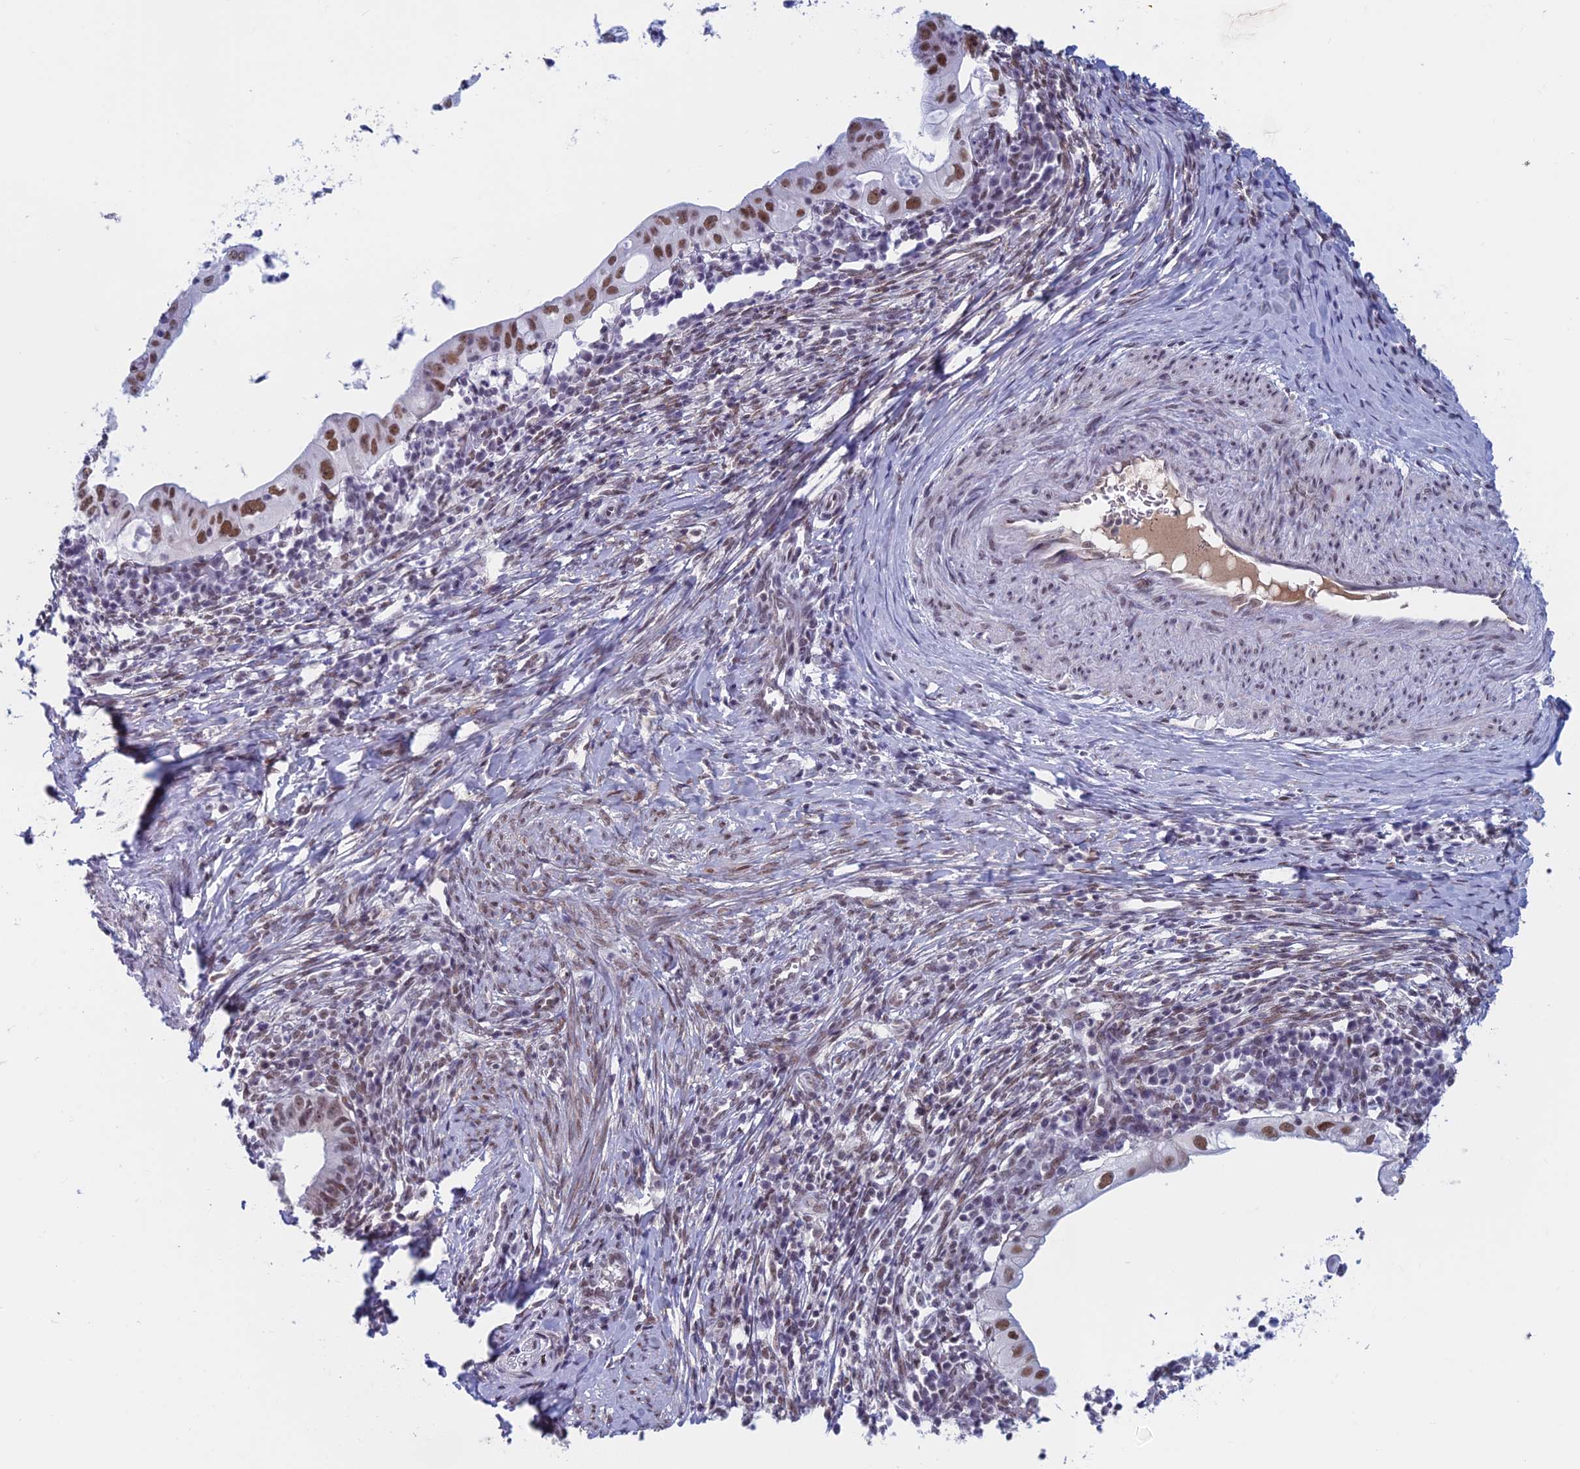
{"staining": {"intensity": "moderate", "quantity": ">75%", "location": "nuclear"}, "tissue": "cervical cancer", "cell_type": "Tumor cells", "image_type": "cancer", "snomed": [{"axis": "morphology", "description": "Adenocarcinoma, NOS"}, {"axis": "topography", "description": "Cervix"}], "caption": "The immunohistochemical stain labels moderate nuclear expression in tumor cells of cervical adenocarcinoma tissue. Immunohistochemistry (ihc) stains the protein in brown and the nuclei are stained blue.", "gene": "ASH2L", "patient": {"sex": "female", "age": 36}}